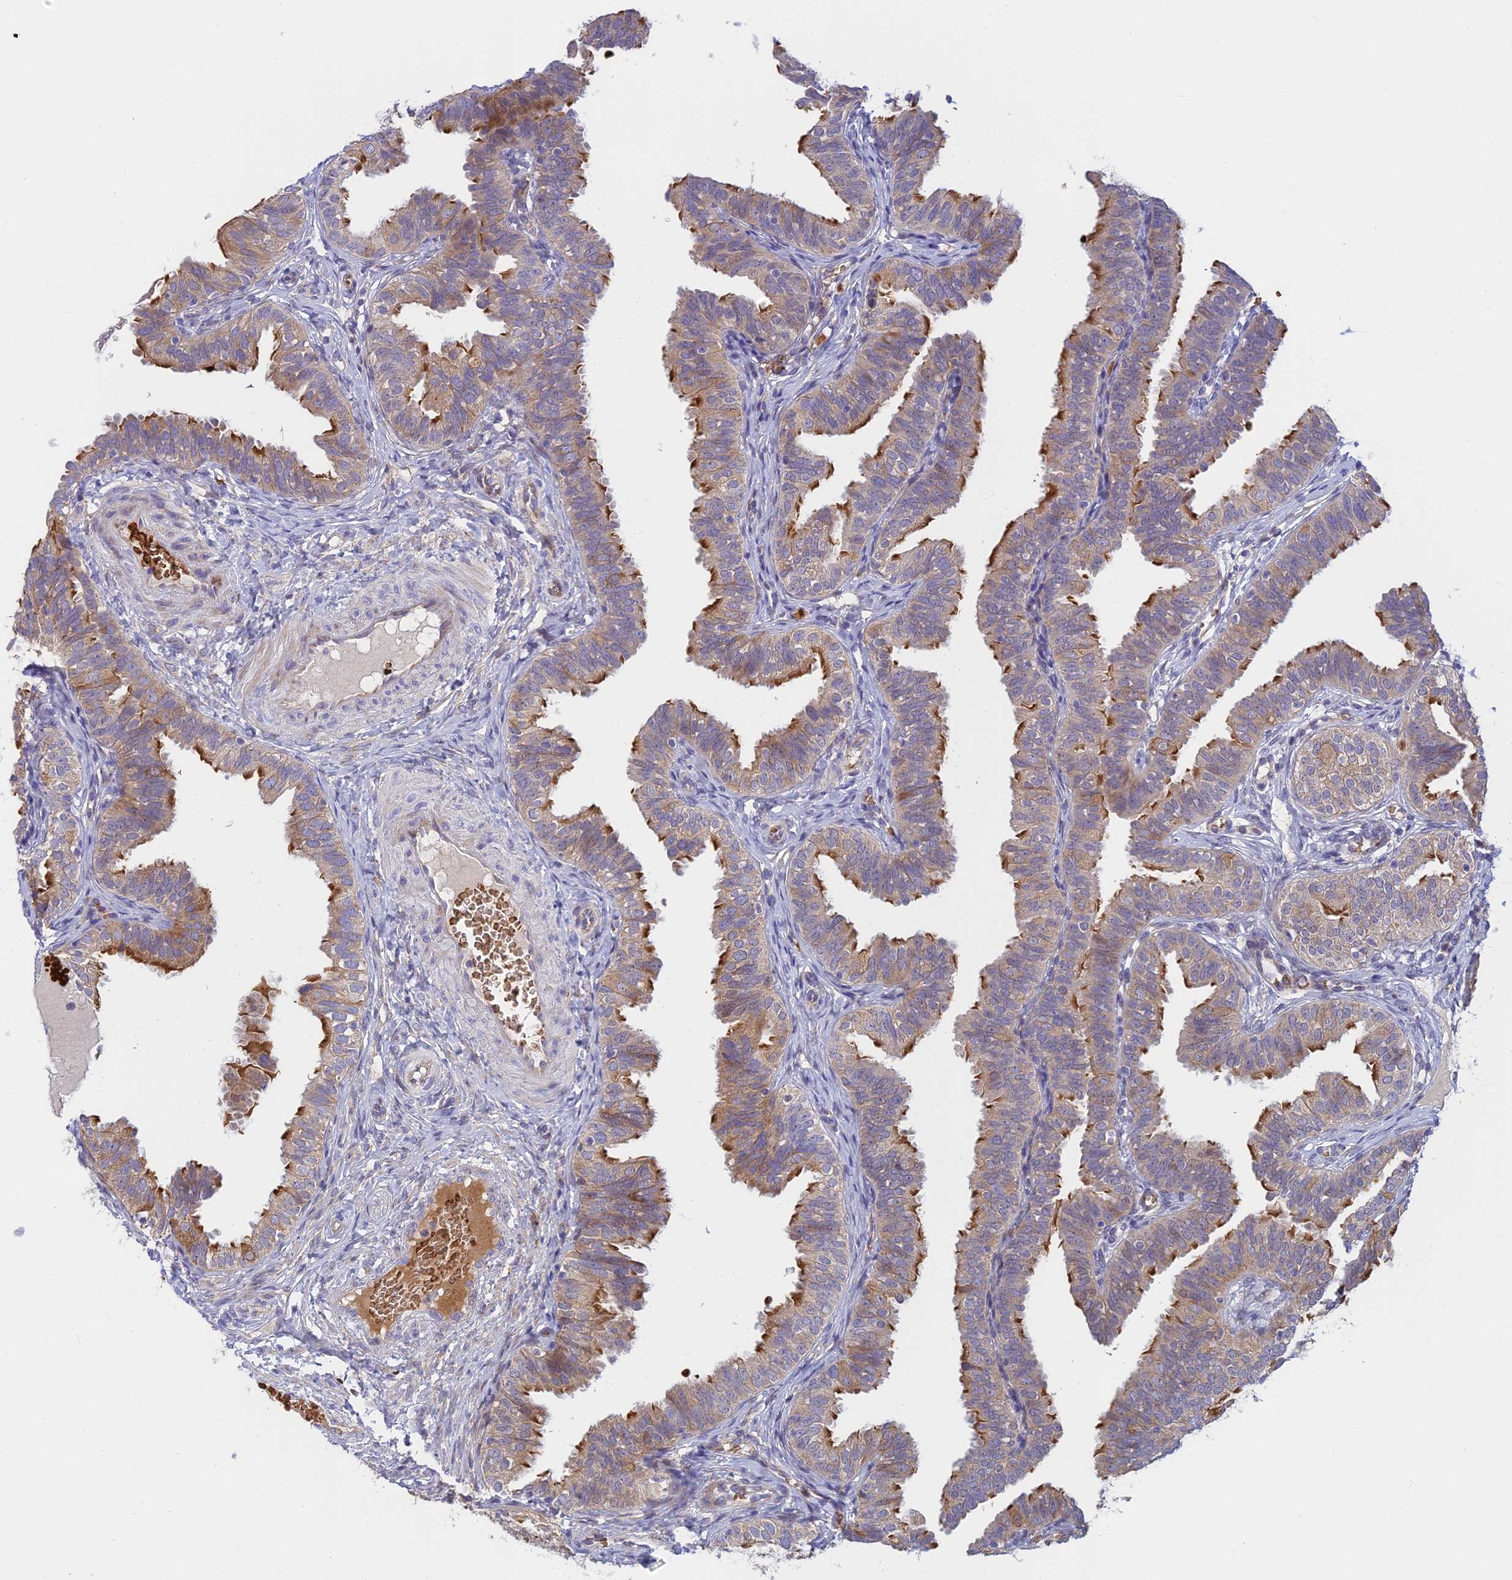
{"staining": {"intensity": "moderate", "quantity": "25%-75%", "location": "cytoplasmic/membranous"}, "tissue": "fallopian tube", "cell_type": "Glandular cells", "image_type": "normal", "snomed": [{"axis": "morphology", "description": "Normal tissue, NOS"}, {"axis": "topography", "description": "Fallopian tube"}], "caption": "Protein staining reveals moderate cytoplasmic/membranous positivity in approximately 25%-75% of glandular cells in unremarkable fallopian tube.", "gene": "UFSP2", "patient": {"sex": "female", "age": 35}}